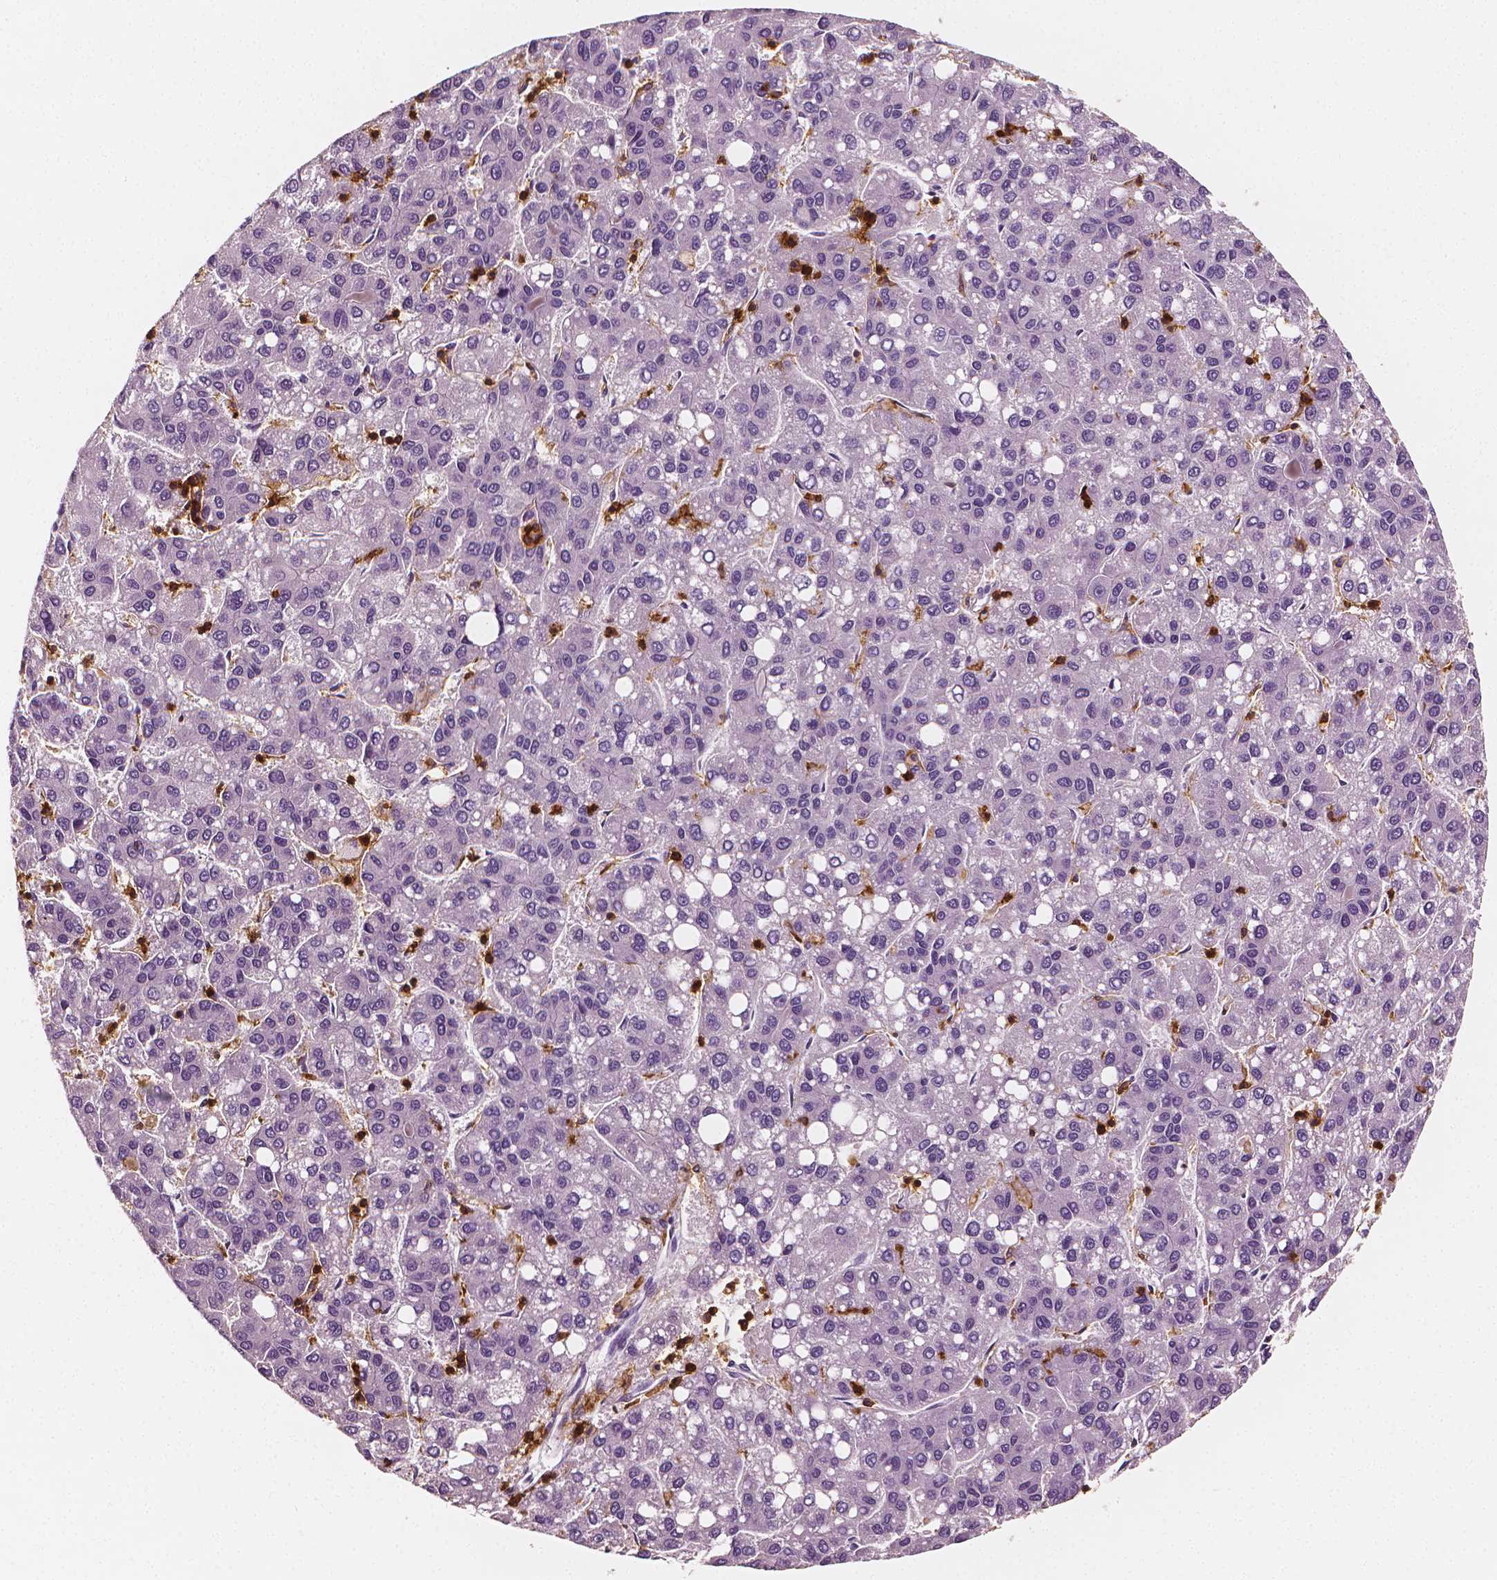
{"staining": {"intensity": "negative", "quantity": "none", "location": "none"}, "tissue": "liver cancer", "cell_type": "Tumor cells", "image_type": "cancer", "snomed": [{"axis": "morphology", "description": "Carcinoma, Hepatocellular, NOS"}, {"axis": "topography", "description": "Liver"}], "caption": "A photomicrograph of human hepatocellular carcinoma (liver) is negative for staining in tumor cells.", "gene": "PTPRC", "patient": {"sex": "female", "age": 82}}